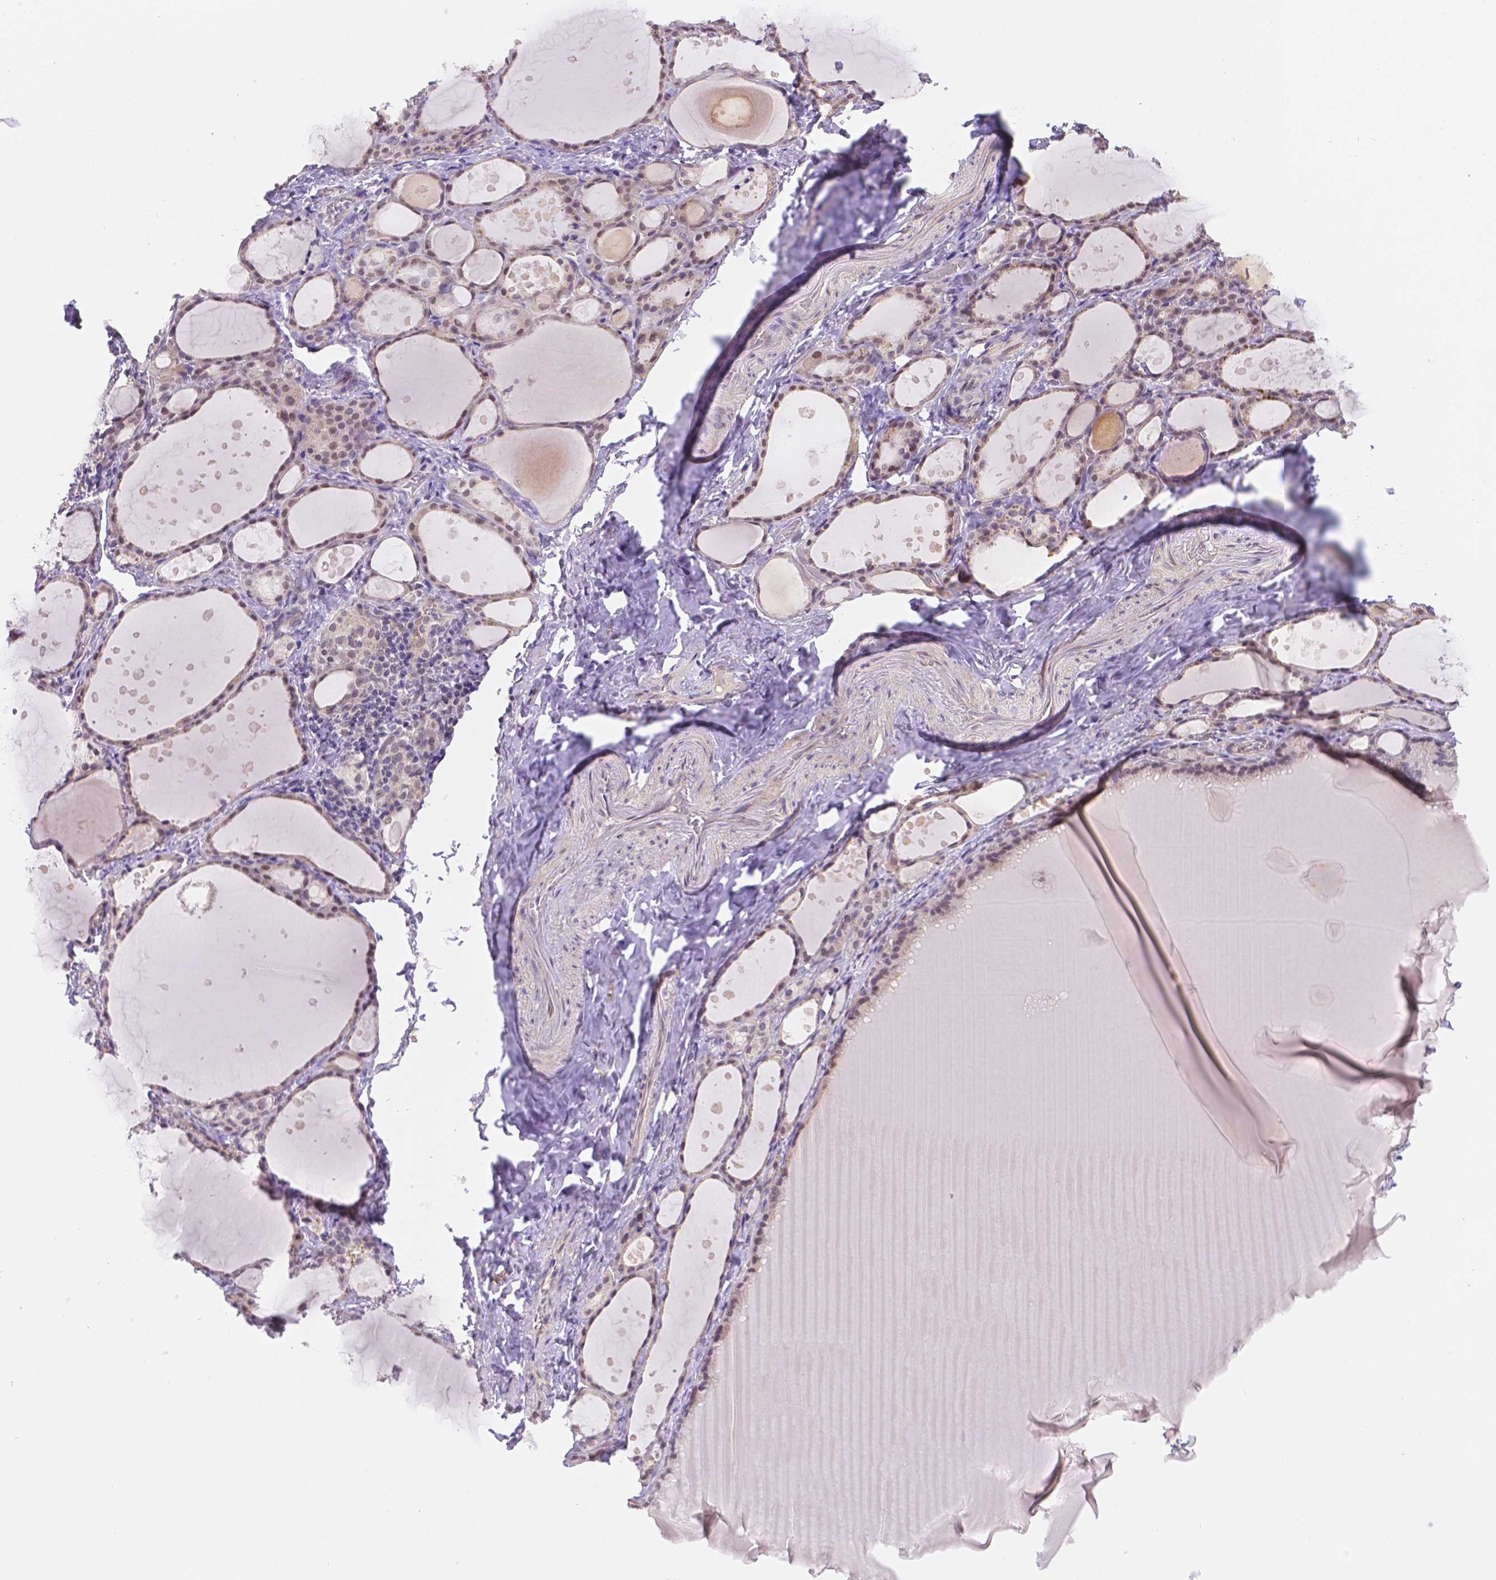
{"staining": {"intensity": "moderate", "quantity": "<25%", "location": "nuclear"}, "tissue": "thyroid gland", "cell_type": "Glandular cells", "image_type": "normal", "snomed": [{"axis": "morphology", "description": "Normal tissue, NOS"}, {"axis": "topography", "description": "Thyroid gland"}], "caption": "Glandular cells reveal moderate nuclear staining in approximately <25% of cells in normal thyroid gland. Nuclei are stained in blue.", "gene": "NXPE2", "patient": {"sex": "male", "age": 68}}